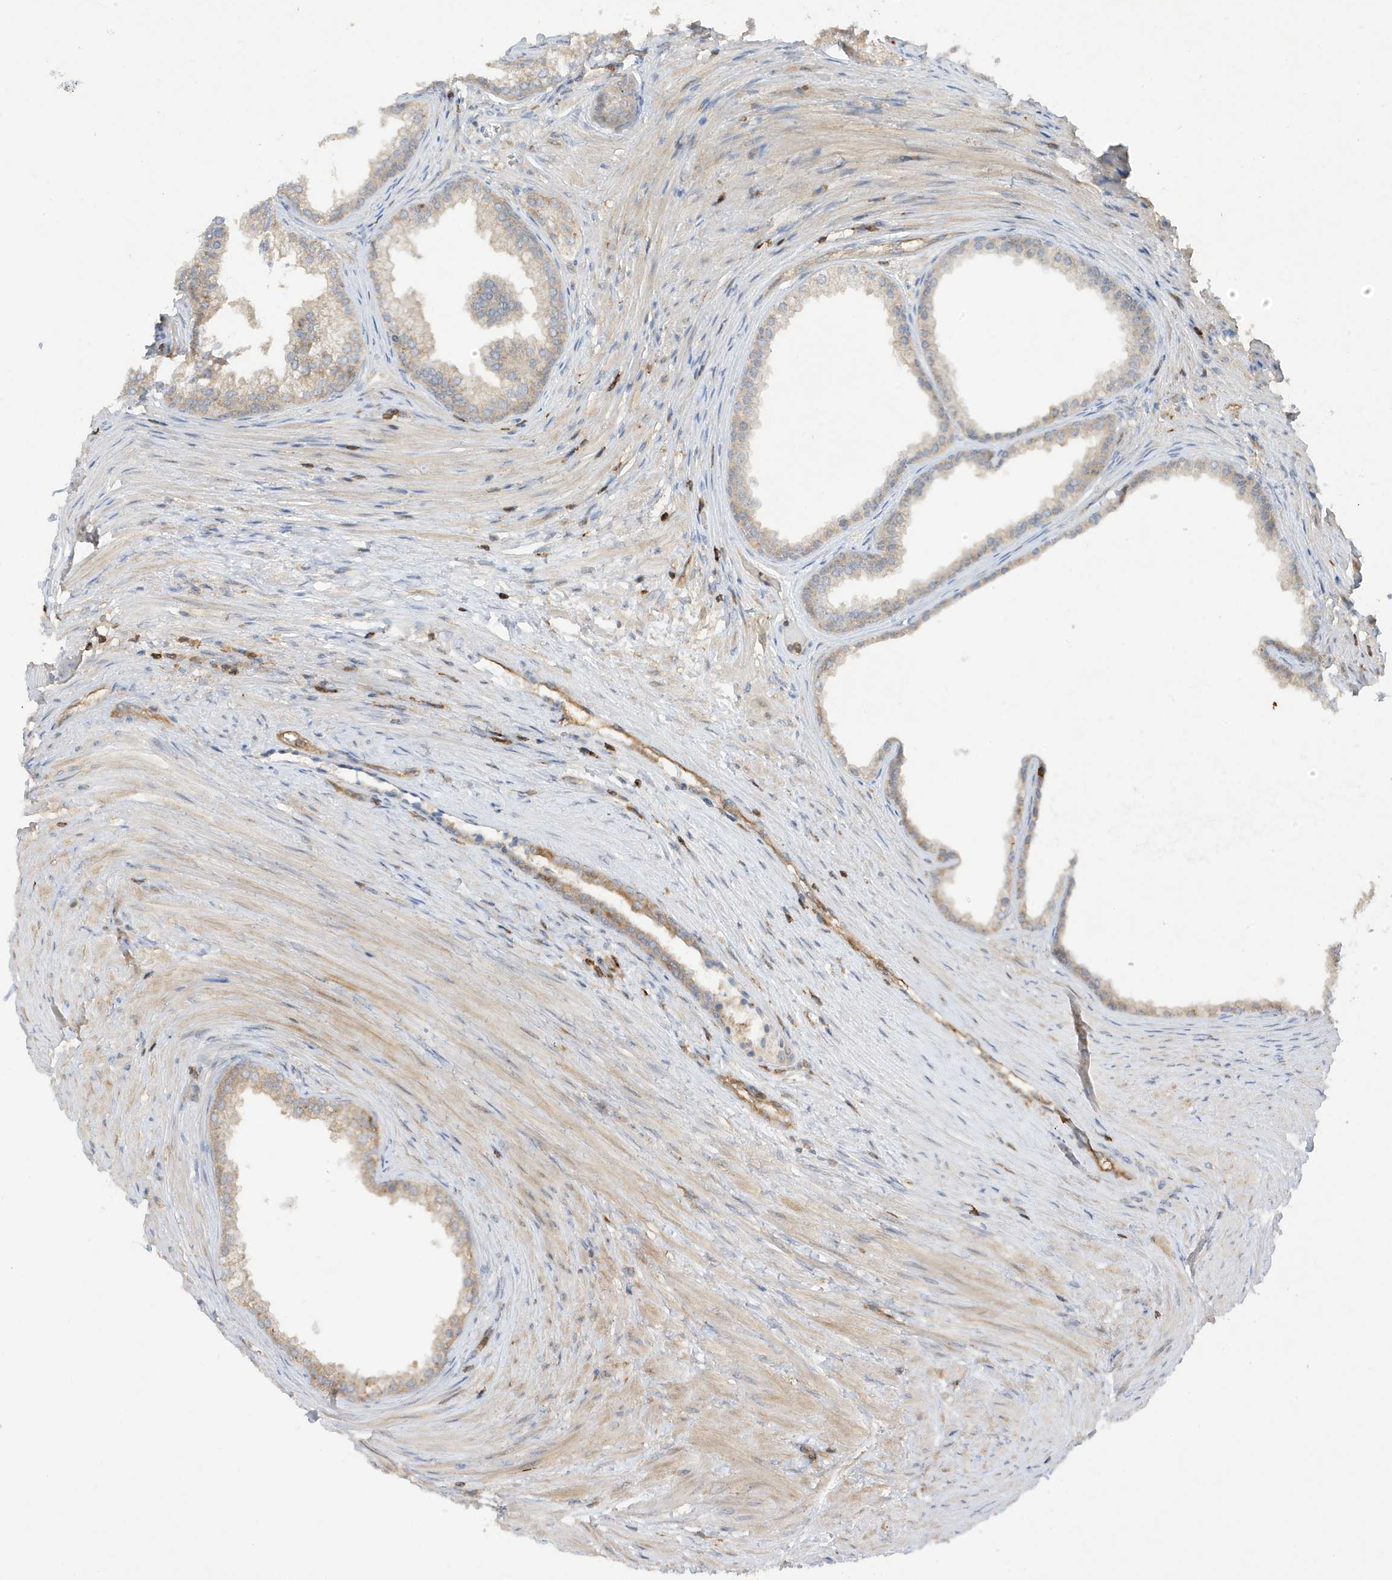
{"staining": {"intensity": "moderate", "quantity": "25%-75%", "location": "cytoplasmic/membranous"}, "tissue": "prostate", "cell_type": "Glandular cells", "image_type": "normal", "snomed": [{"axis": "morphology", "description": "Normal tissue, NOS"}, {"axis": "topography", "description": "Prostate"}], "caption": "DAB immunohistochemical staining of normal prostate demonstrates moderate cytoplasmic/membranous protein positivity in approximately 25%-75% of glandular cells. (brown staining indicates protein expression, while blue staining denotes nuclei).", "gene": "PHACTR2", "patient": {"sex": "male", "age": 76}}